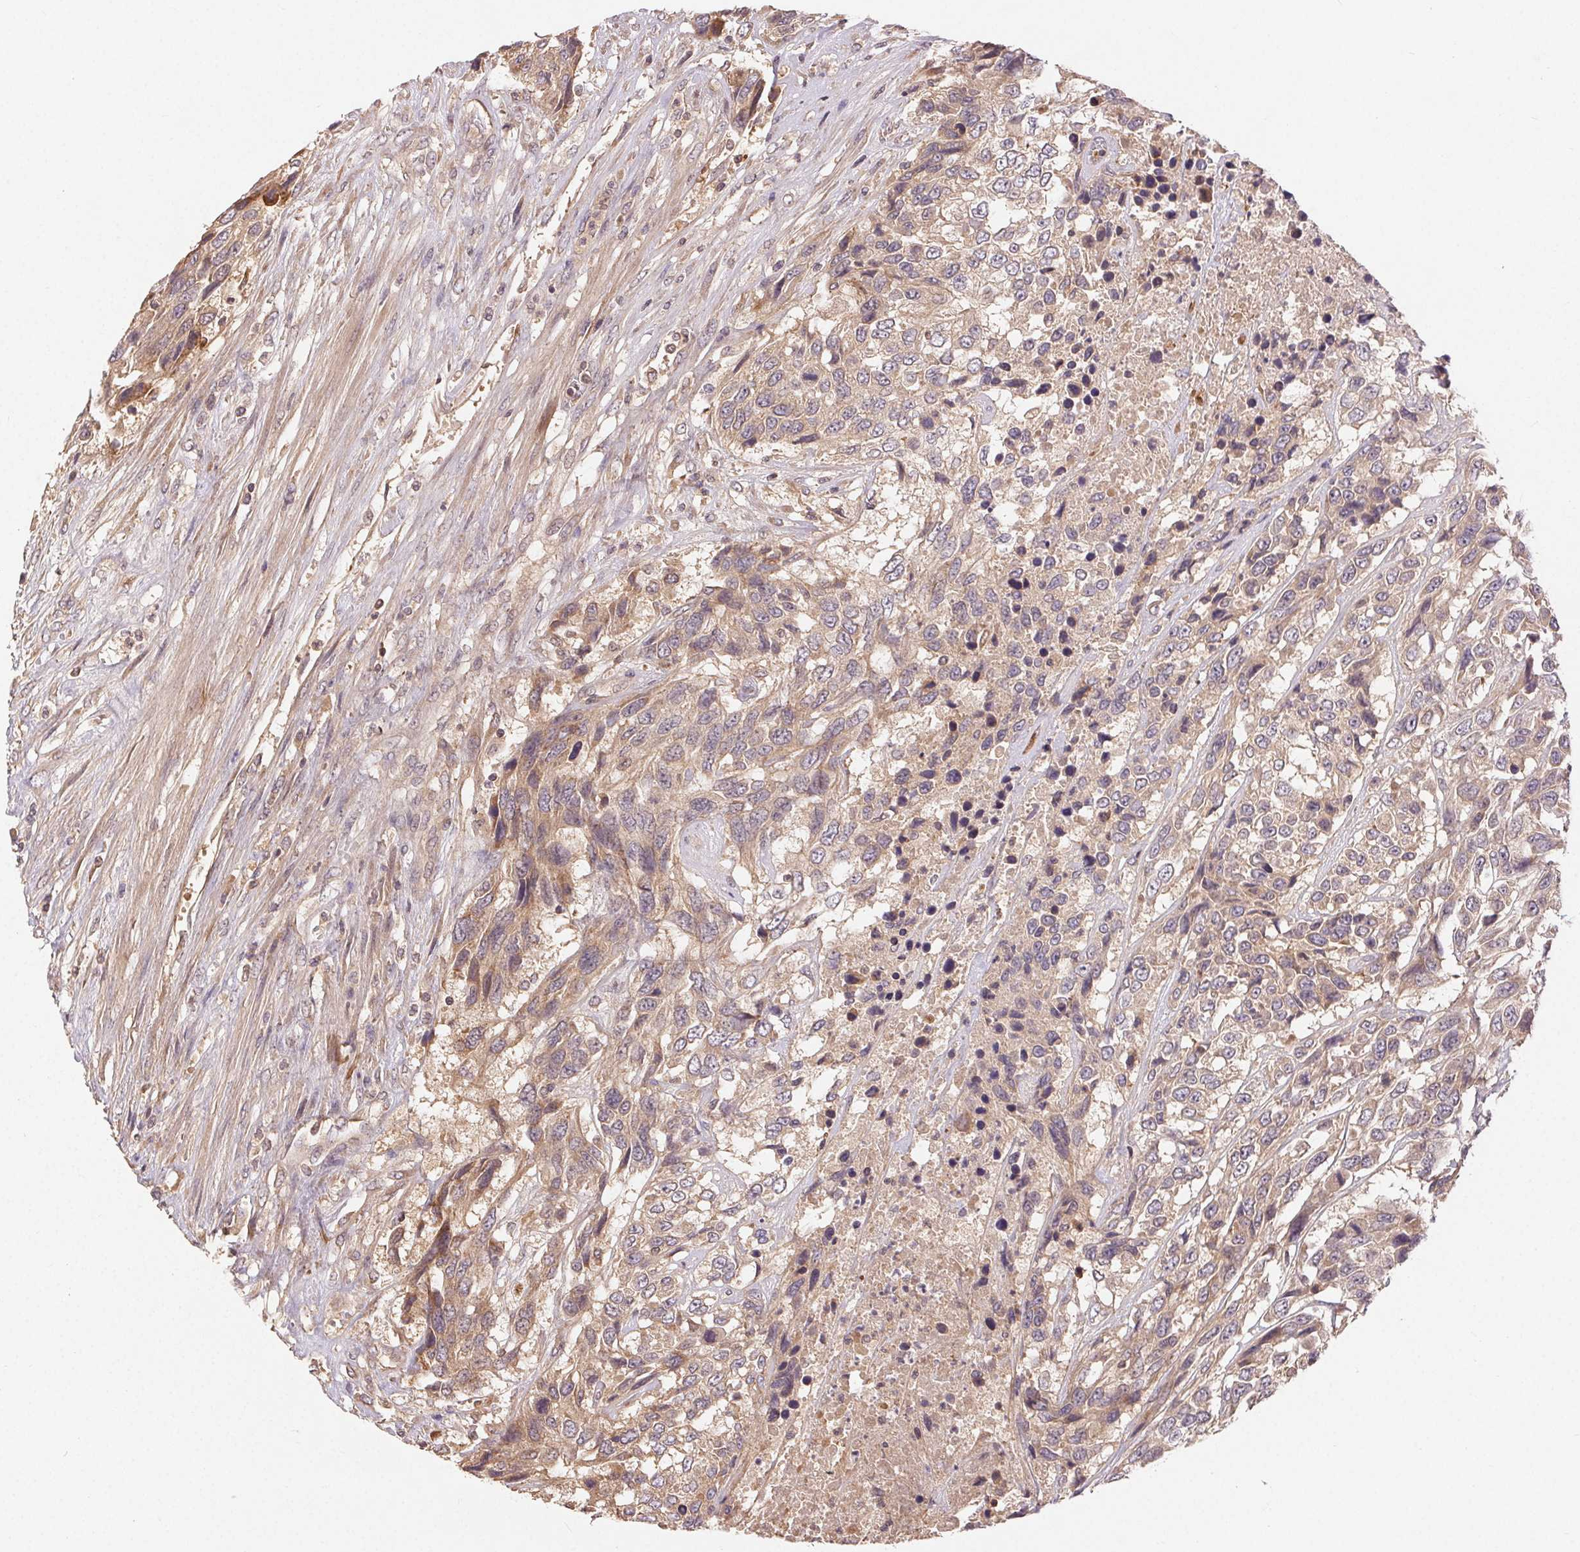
{"staining": {"intensity": "weak", "quantity": "25%-75%", "location": "cytoplasmic/membranous"}, "tissue": "urothelial cancer", "cell_type": "Tumor cells", "image_type": "cancer", "snomed": [{"axis": "morphology", "description": "Urothelial carcinoma, High grade"}, {"axis": "topography", "description": "Urinary bladder"}], "caption": "Urothelial cancer stained with immunohistochemistry (IHC) exhibits weak cytoplasmic/membranous positivity in approximately 25%-75% of tumor cells. The protein of interest is shown in brown color, while the nuclei are stained blue.", "gene": "MAPKAPK2", "patient": {"sex": "female", "age": 70}}